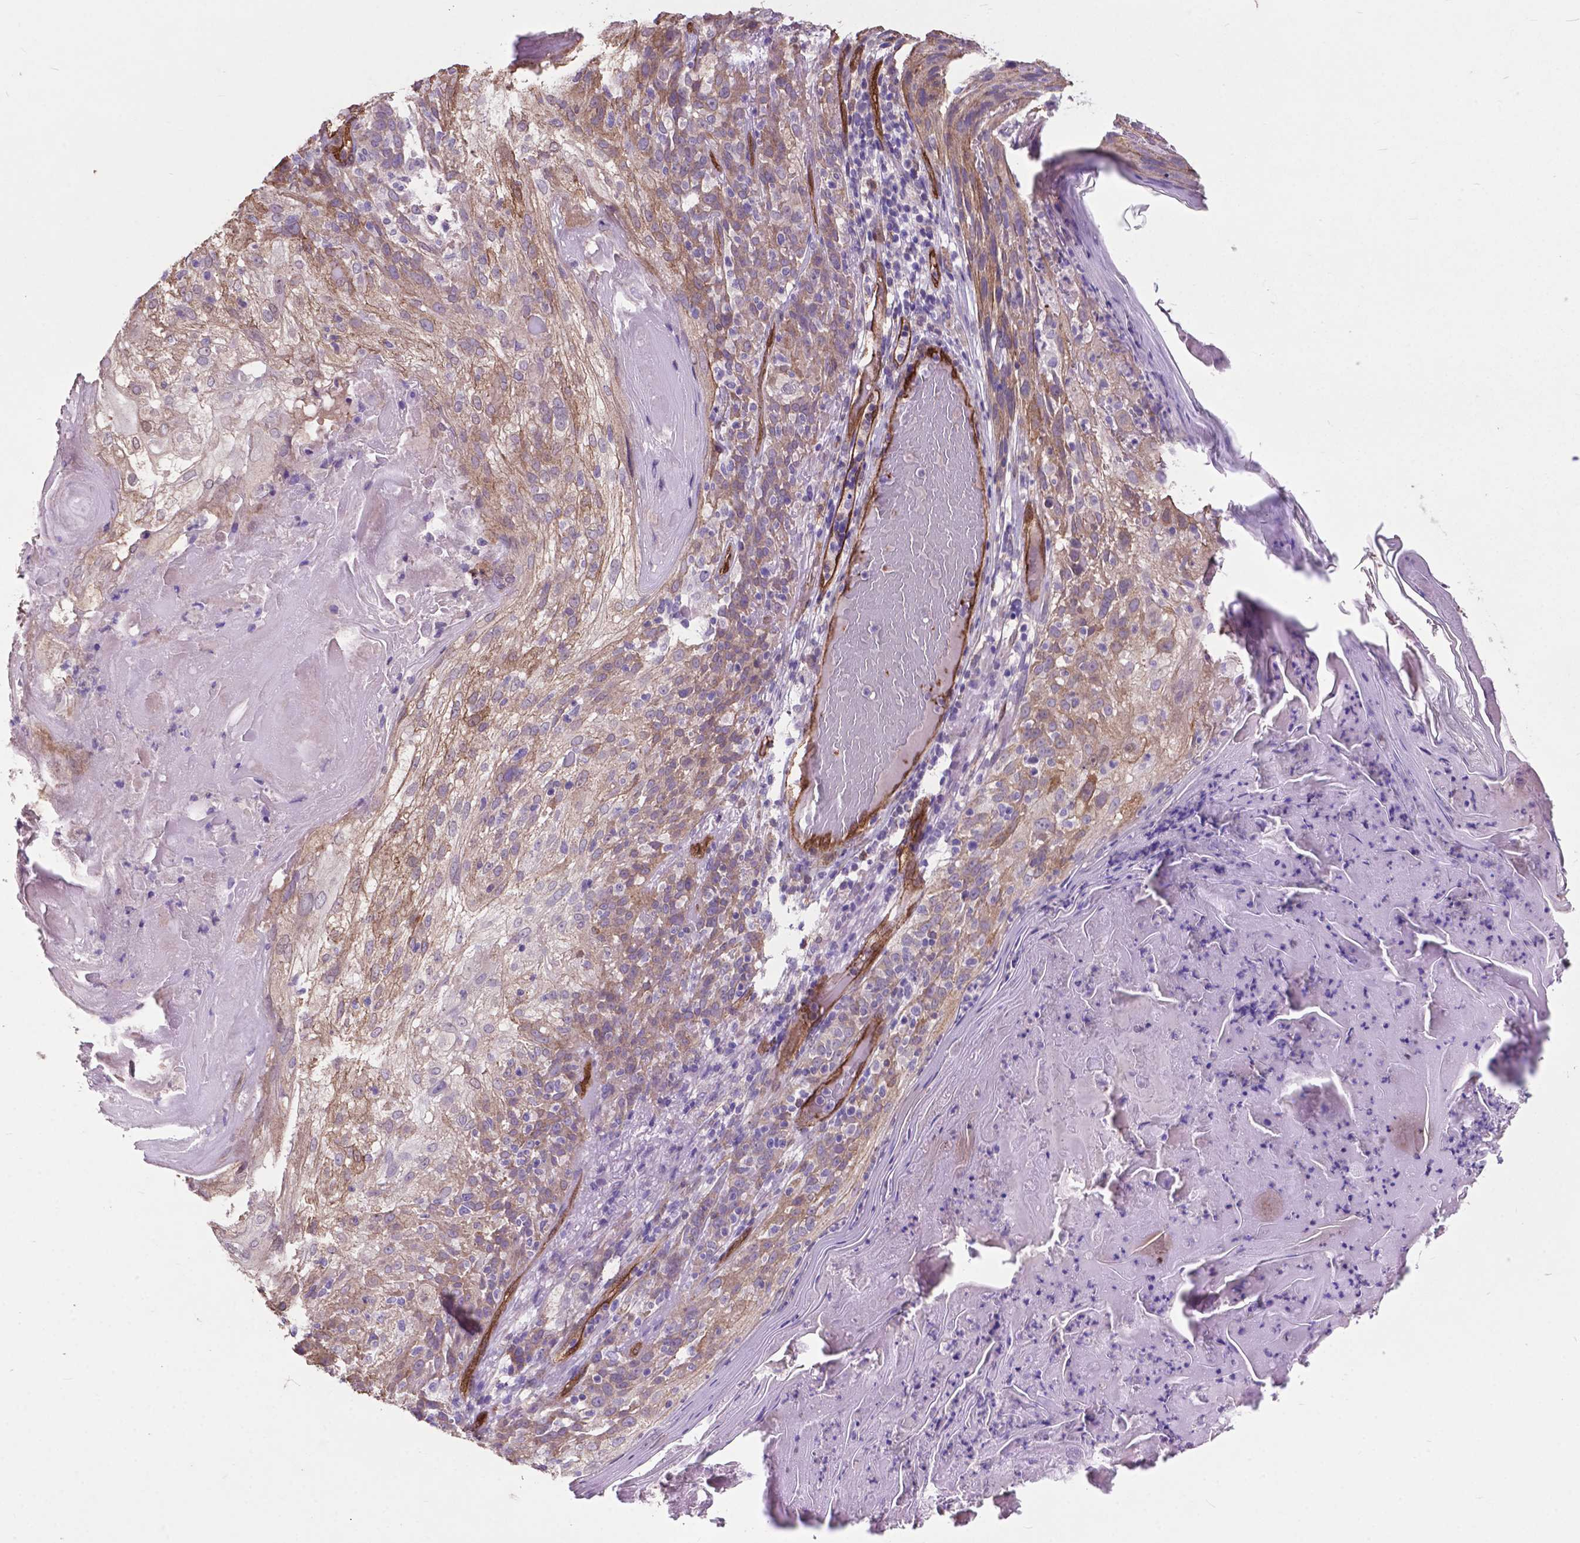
{"staining": {"intensity": "weak", "quantity": "25%-75%", "location": "cytoplasmic/membranous"}, "tissue": "skin cancer", "cell_type": "Tumor cells", "image_type": "cancer", "snomed": [{"axis": "morphology", "description": "Normal tissue, NOS"}, {"axis": "morphology", "description": "Squamous cell carcinoma, NOS"}, {"axis": "topography", "description": "Skin"}], "caption": "Immunohistochemistry (IHC) image of skin cancer stained for a protein (brown), which reveals low levels of weak cytoplasmic/membranous staining in about 25%-75% of tumor cells.", "gene": "PDLIM1", "patient": {"sex": "female", "age": 83}}